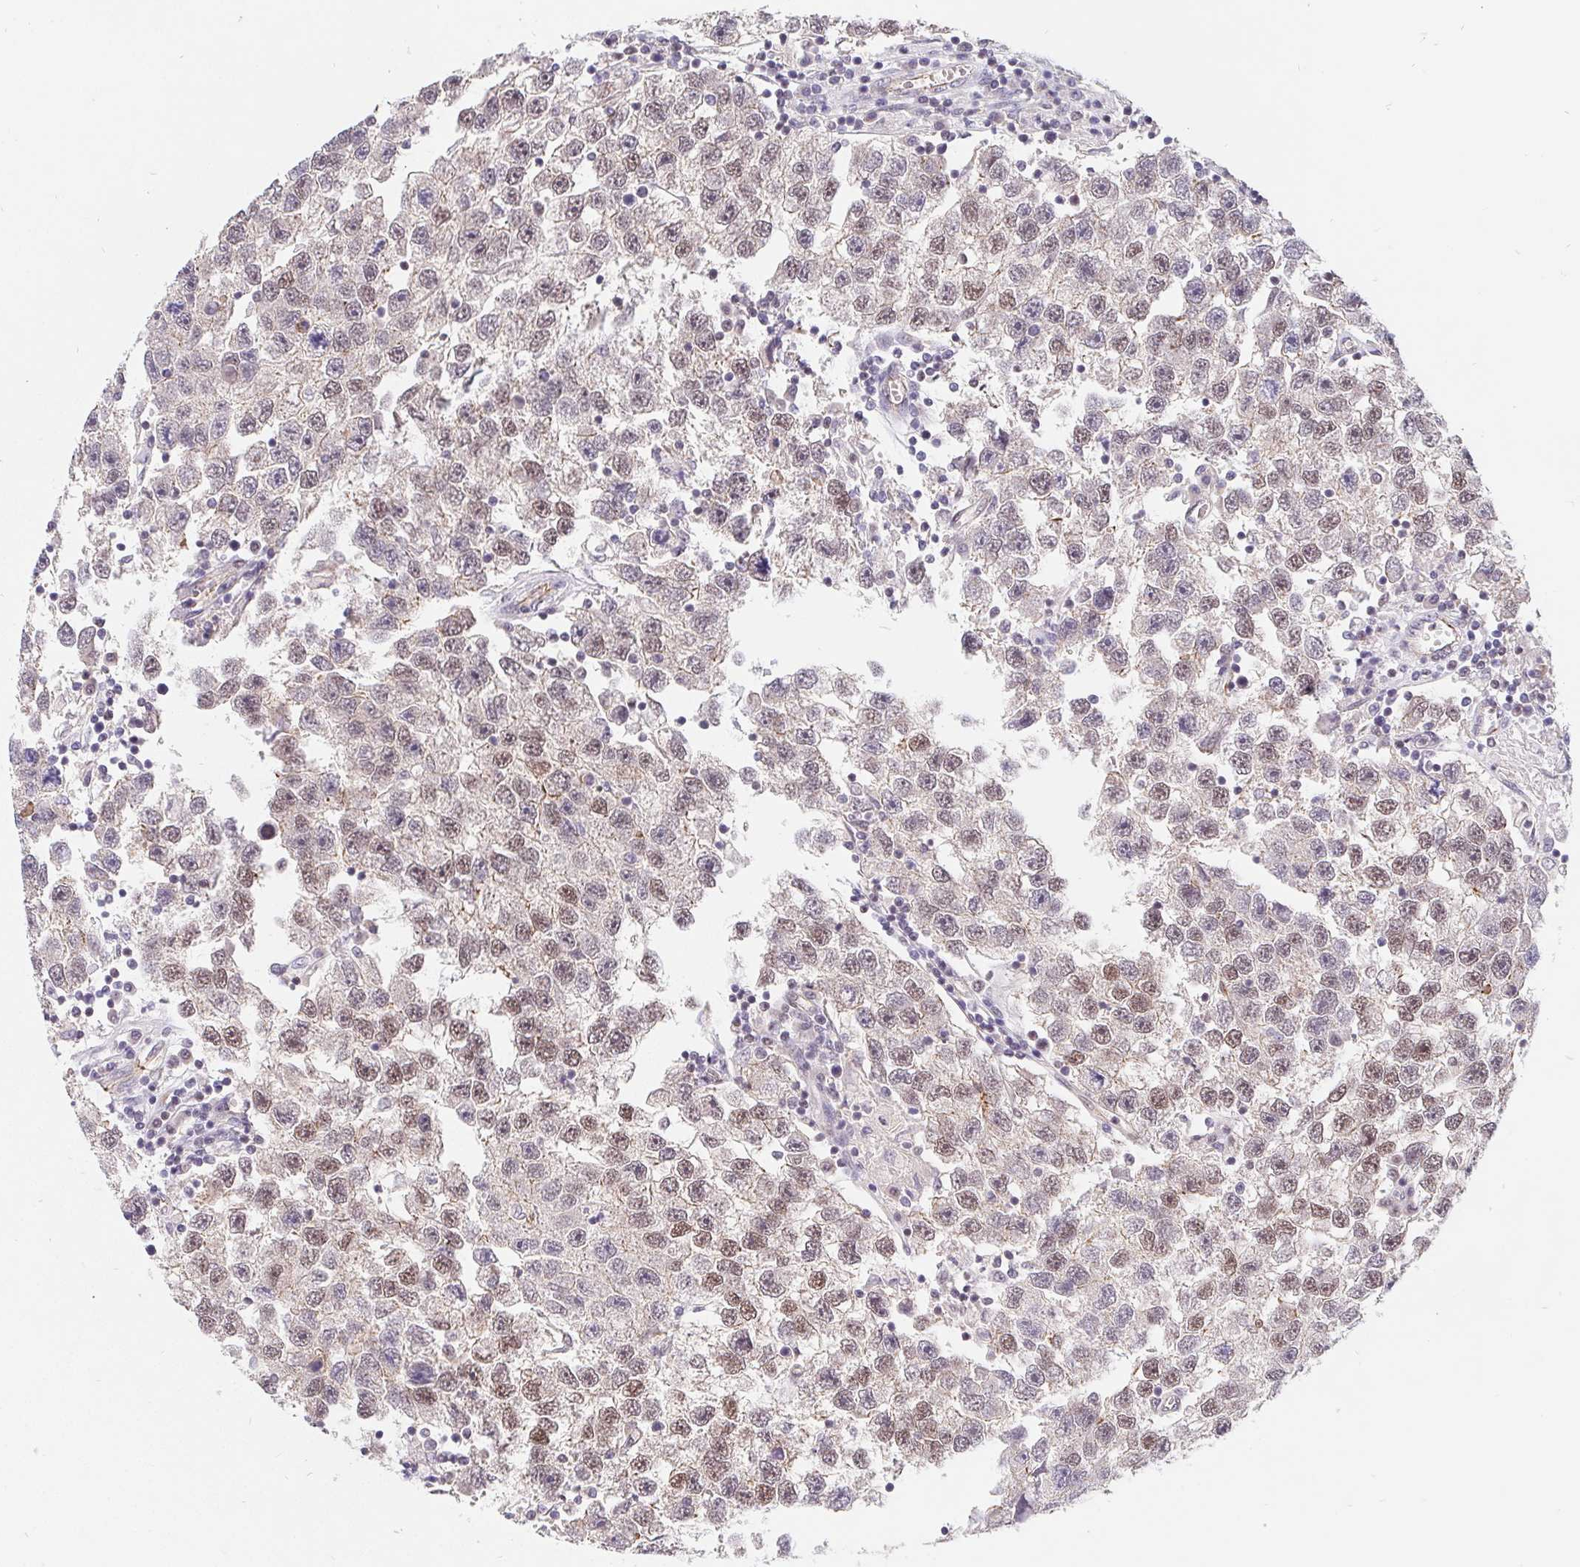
{"staining": {"intensity": "moderate", "quantity": "25%-75%", "location": "nuclear"}, "tissue": "testis cancer", "cell_type": "Tumor cells", "image_type": "cancer", "snomed": [{"axis": "morphology", "description": "Seminoma, NOS"}, {"axis": "topography", "description": "Testis"}], "caption": "This histopathology image displays IHC staining of testis cancer (seminoma), with medium moderate nuclear staining in about 25%-75% of tumor cells.", "gene": "POU2F1", "patient": {"sex": "male", "age": 26}}